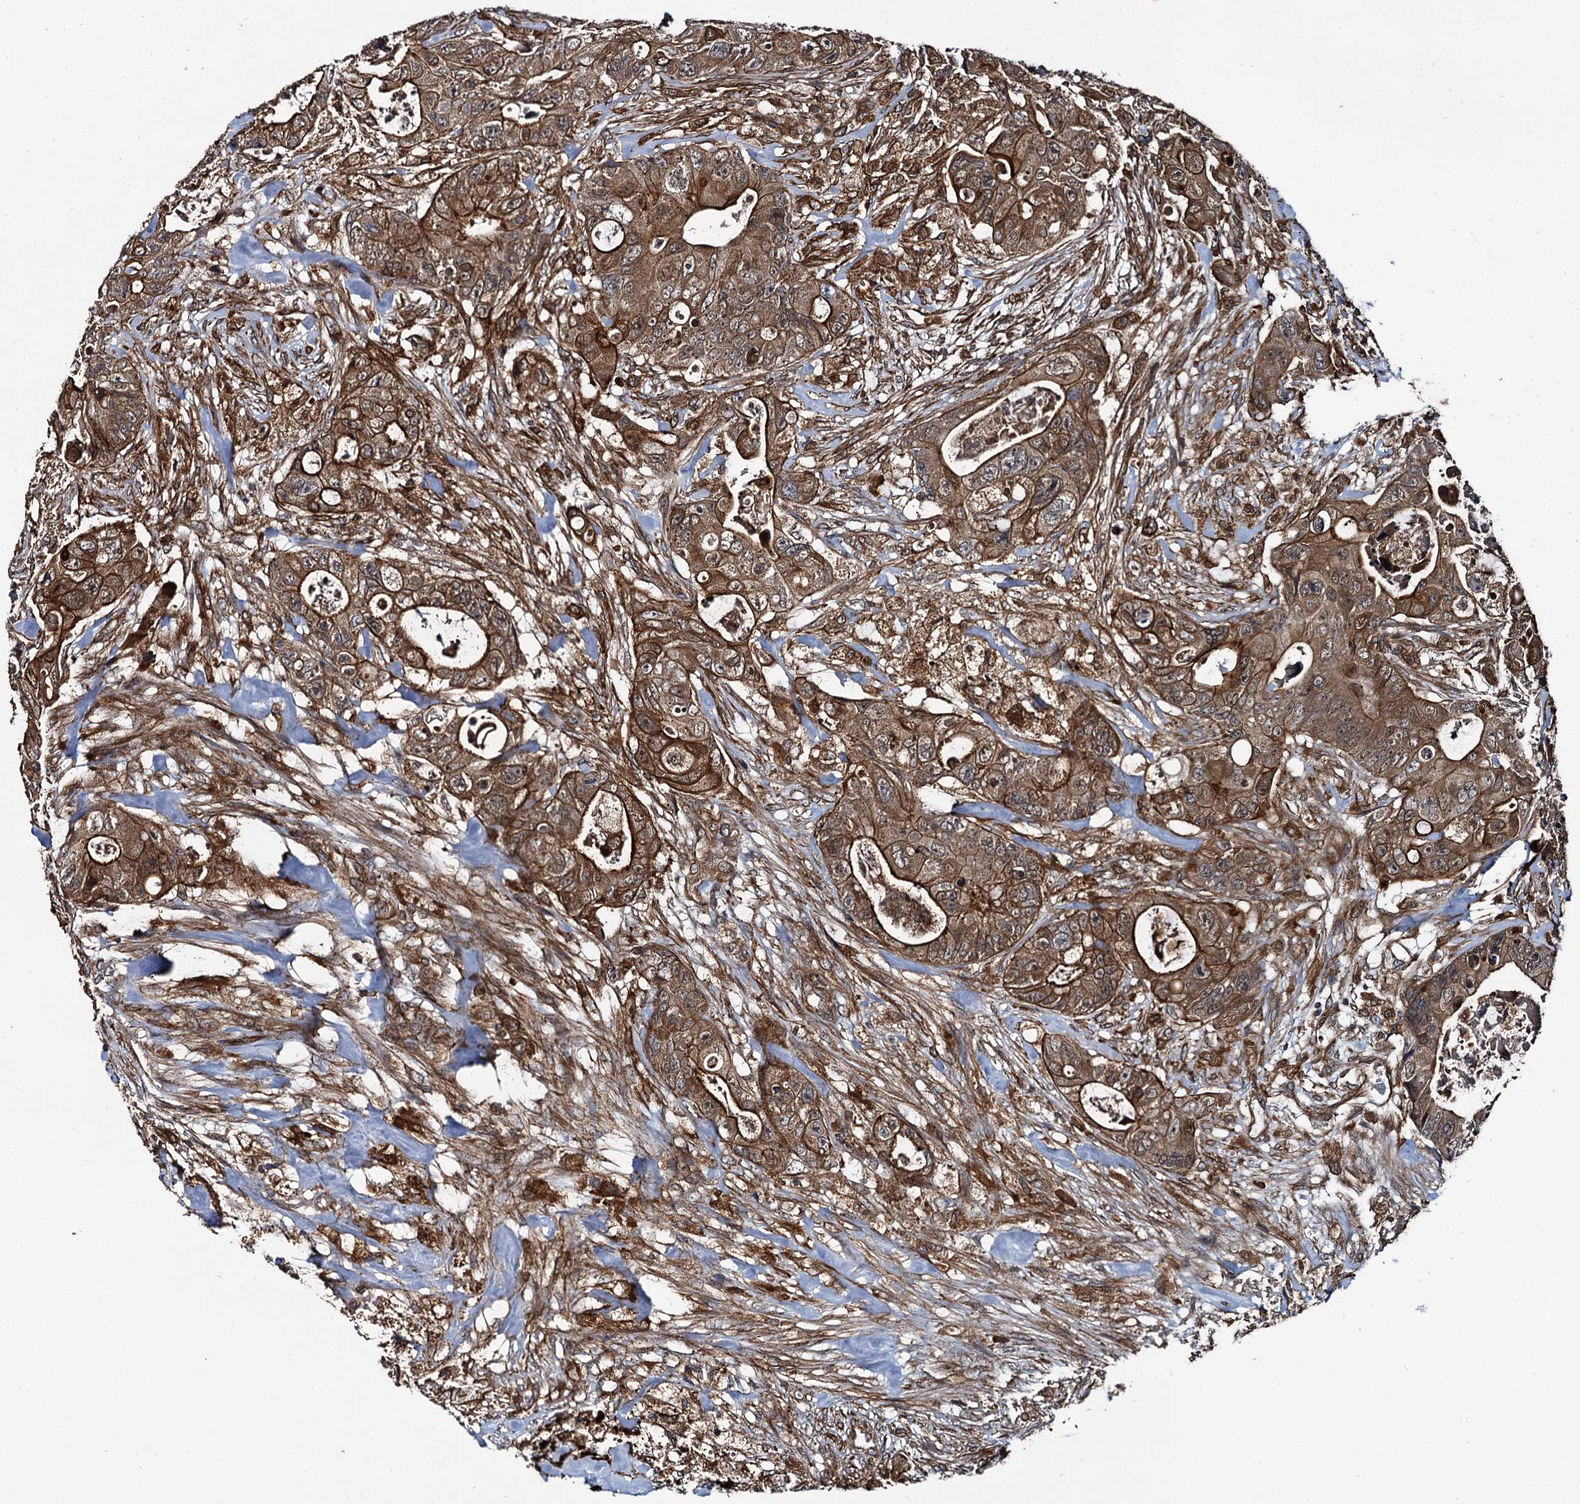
{"staining": {"intensity": "strong", "quantity": ">75%", "location": "cytoplasmic/membranous"}, "tissue": "colorectal cancer", "cell_type": "Tumor cells", "image_type": "cancer", "snomed": [{"axis": "morphology", "description": "Adenocarcinoma, NOS"}, {"axis": "topography", "description": "Colon"}], "caption": "Brown immunohistochemical staining in adenocarcinoma (colorectal) exhibits strong cytoplasmic/membranous positivity in approximately >75% of tumor cells. The protein of interest is stained brown, and the nuclei are stained in blue (DAB IHC with brightfield microscopy, high magnification).", "gene": "ZFYVE19", "patient": {"sex": "female", "age": 46}}